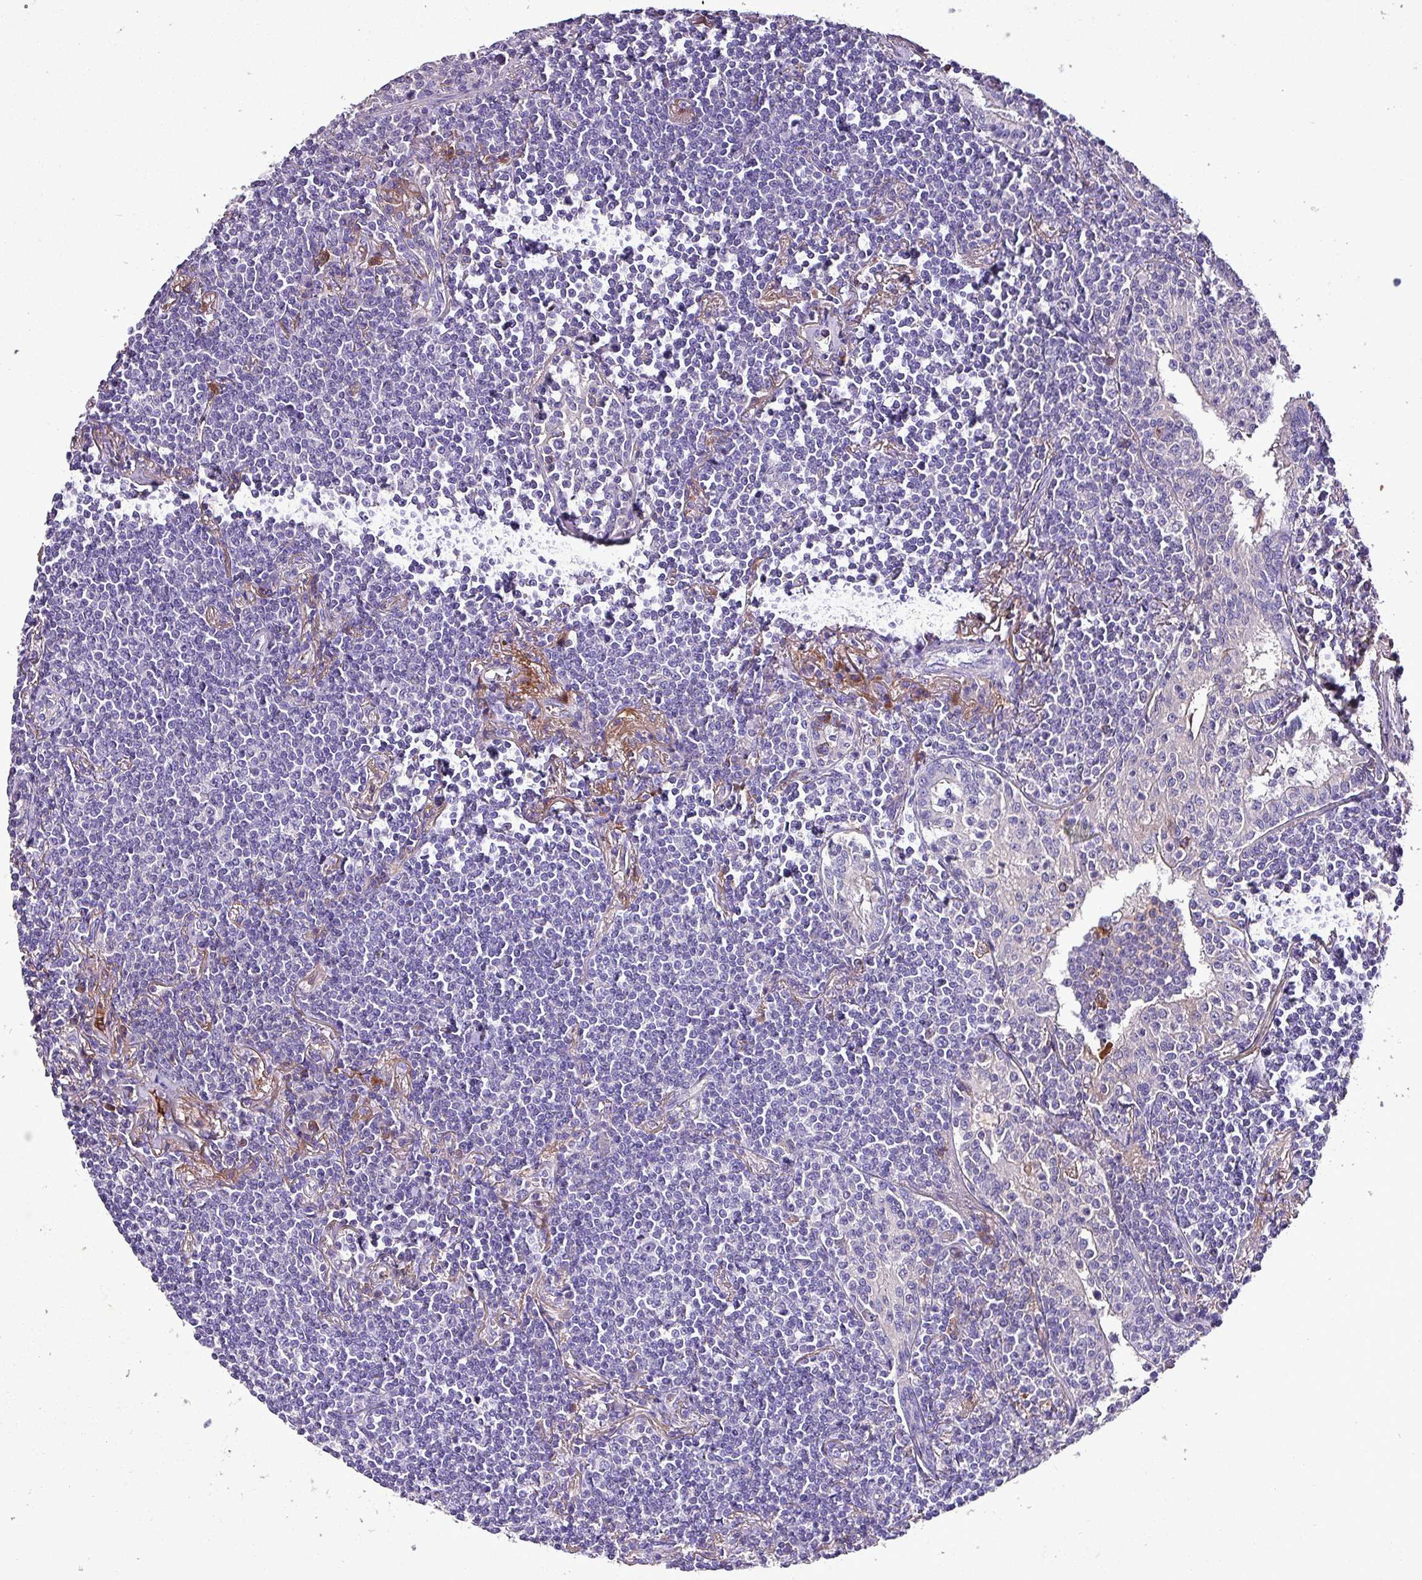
{"staining": {"intensity": "negative", "quantity": "none", "location": "none"}, "tissue": "lymphoma", "cell_type": "Tumor cells", "image_type": "cancer", "snomed": [{"axis": "morphology", "description": "Malignant lymphoma, non-Hodgkin's type, Low grade"}, {"axis": "topography", "description": "Lung"}], "caption": "There is no significant expression in tumor cells of low-grade malignant lymphoma, non-Hodgkin's type. The staining is performed using DAB brown chromogen with nuclei counter-stained in using hematoxylin.", "gene": "HP", "patient": {"sex": "female", "age": 71}}